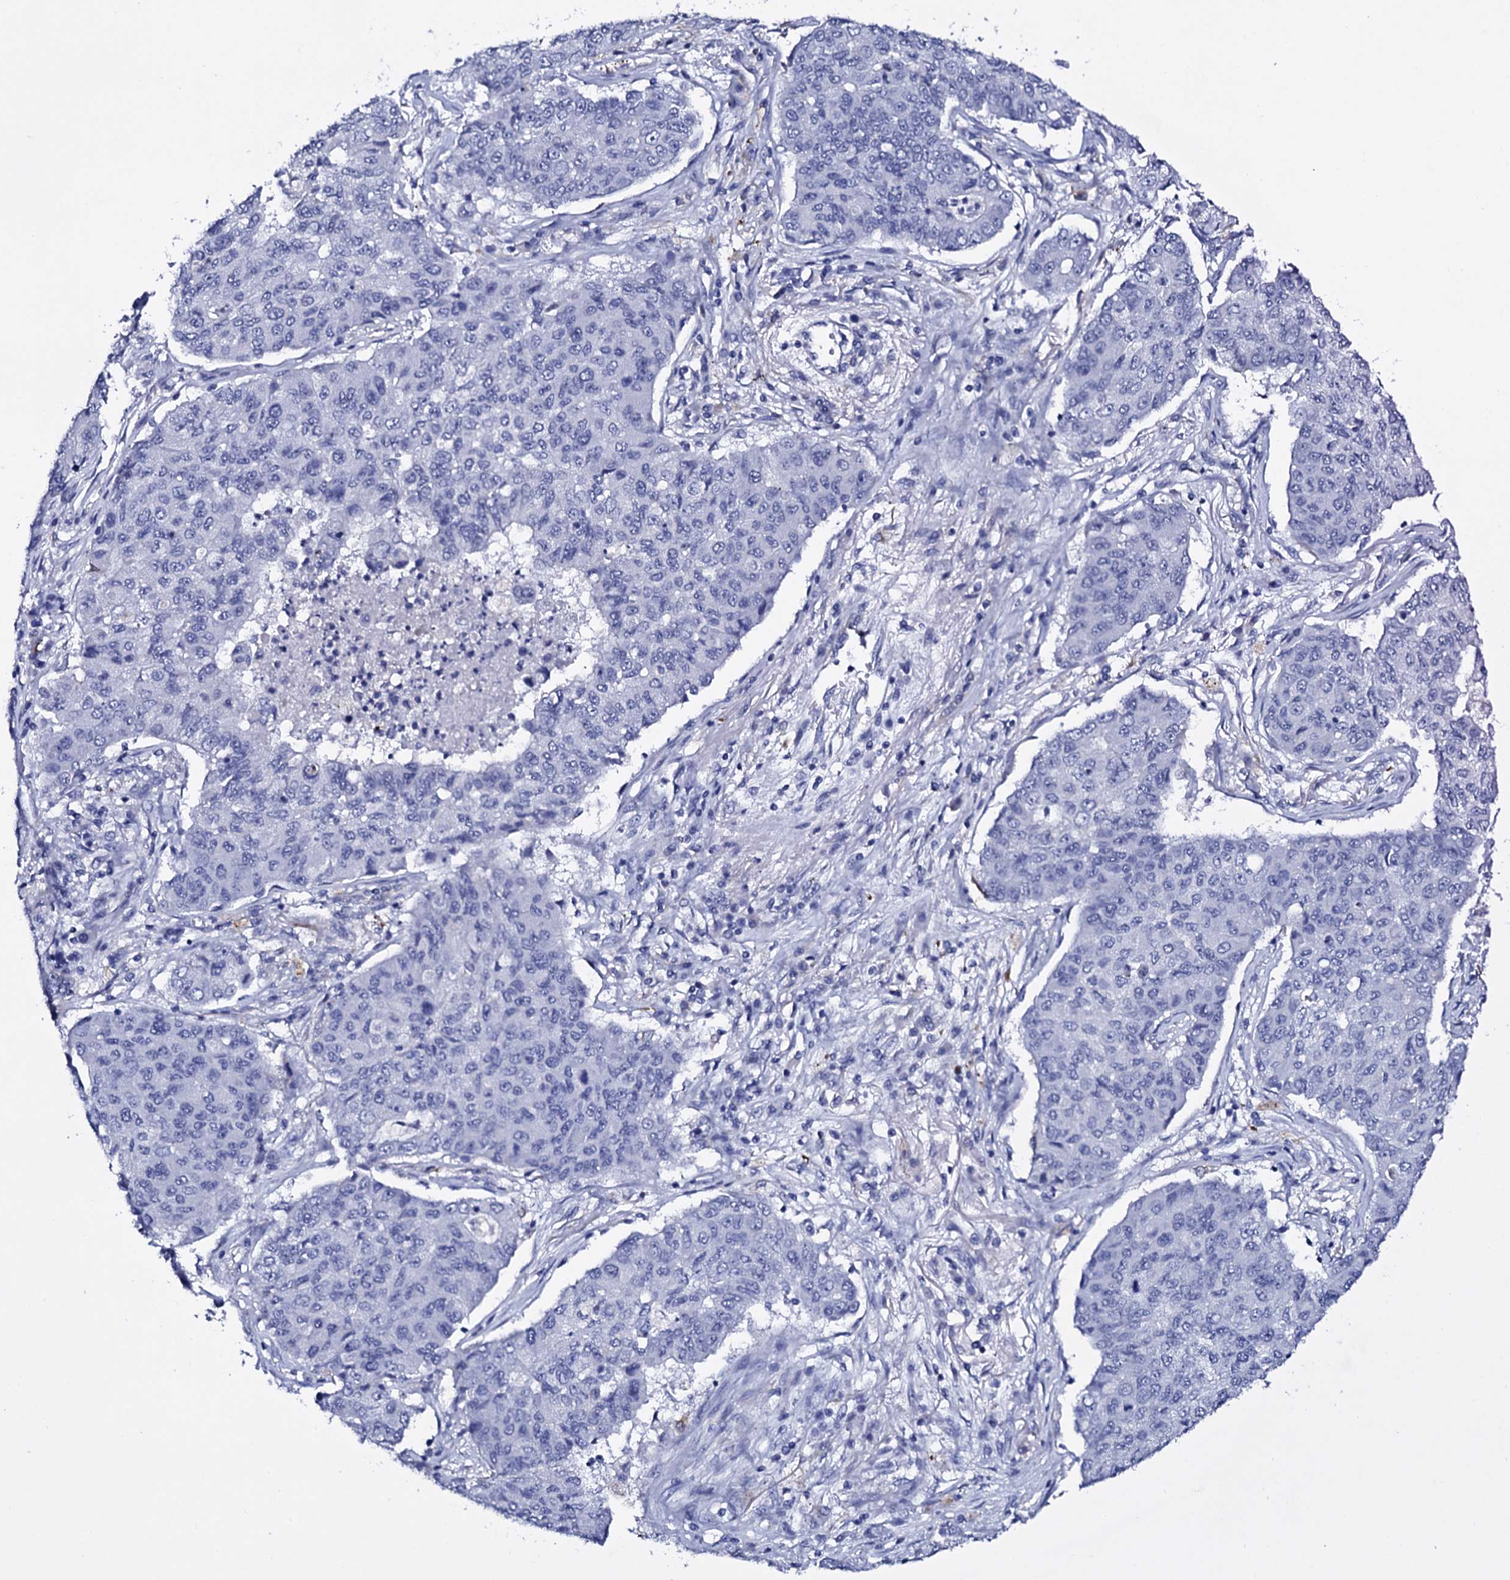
{"staining": {"intensity": "negative", "quantity": "none", "location": "none"}, "tissue": "lung cancer", "cell_type": "Tumor cells", "image_type": "cancer", "snomed": [{"axis": "morphology", "description": "Squamous cell carcinoma, NOS"}, {"axis": "topography", "description": "Lung"}], "caption": "Histopathology image shows no significant protein expression in tumor cells of lung cancer (squamous cell carcinoma).", "gene": "ITPRID2", "patient": {"sex": "male", "age": 74}}